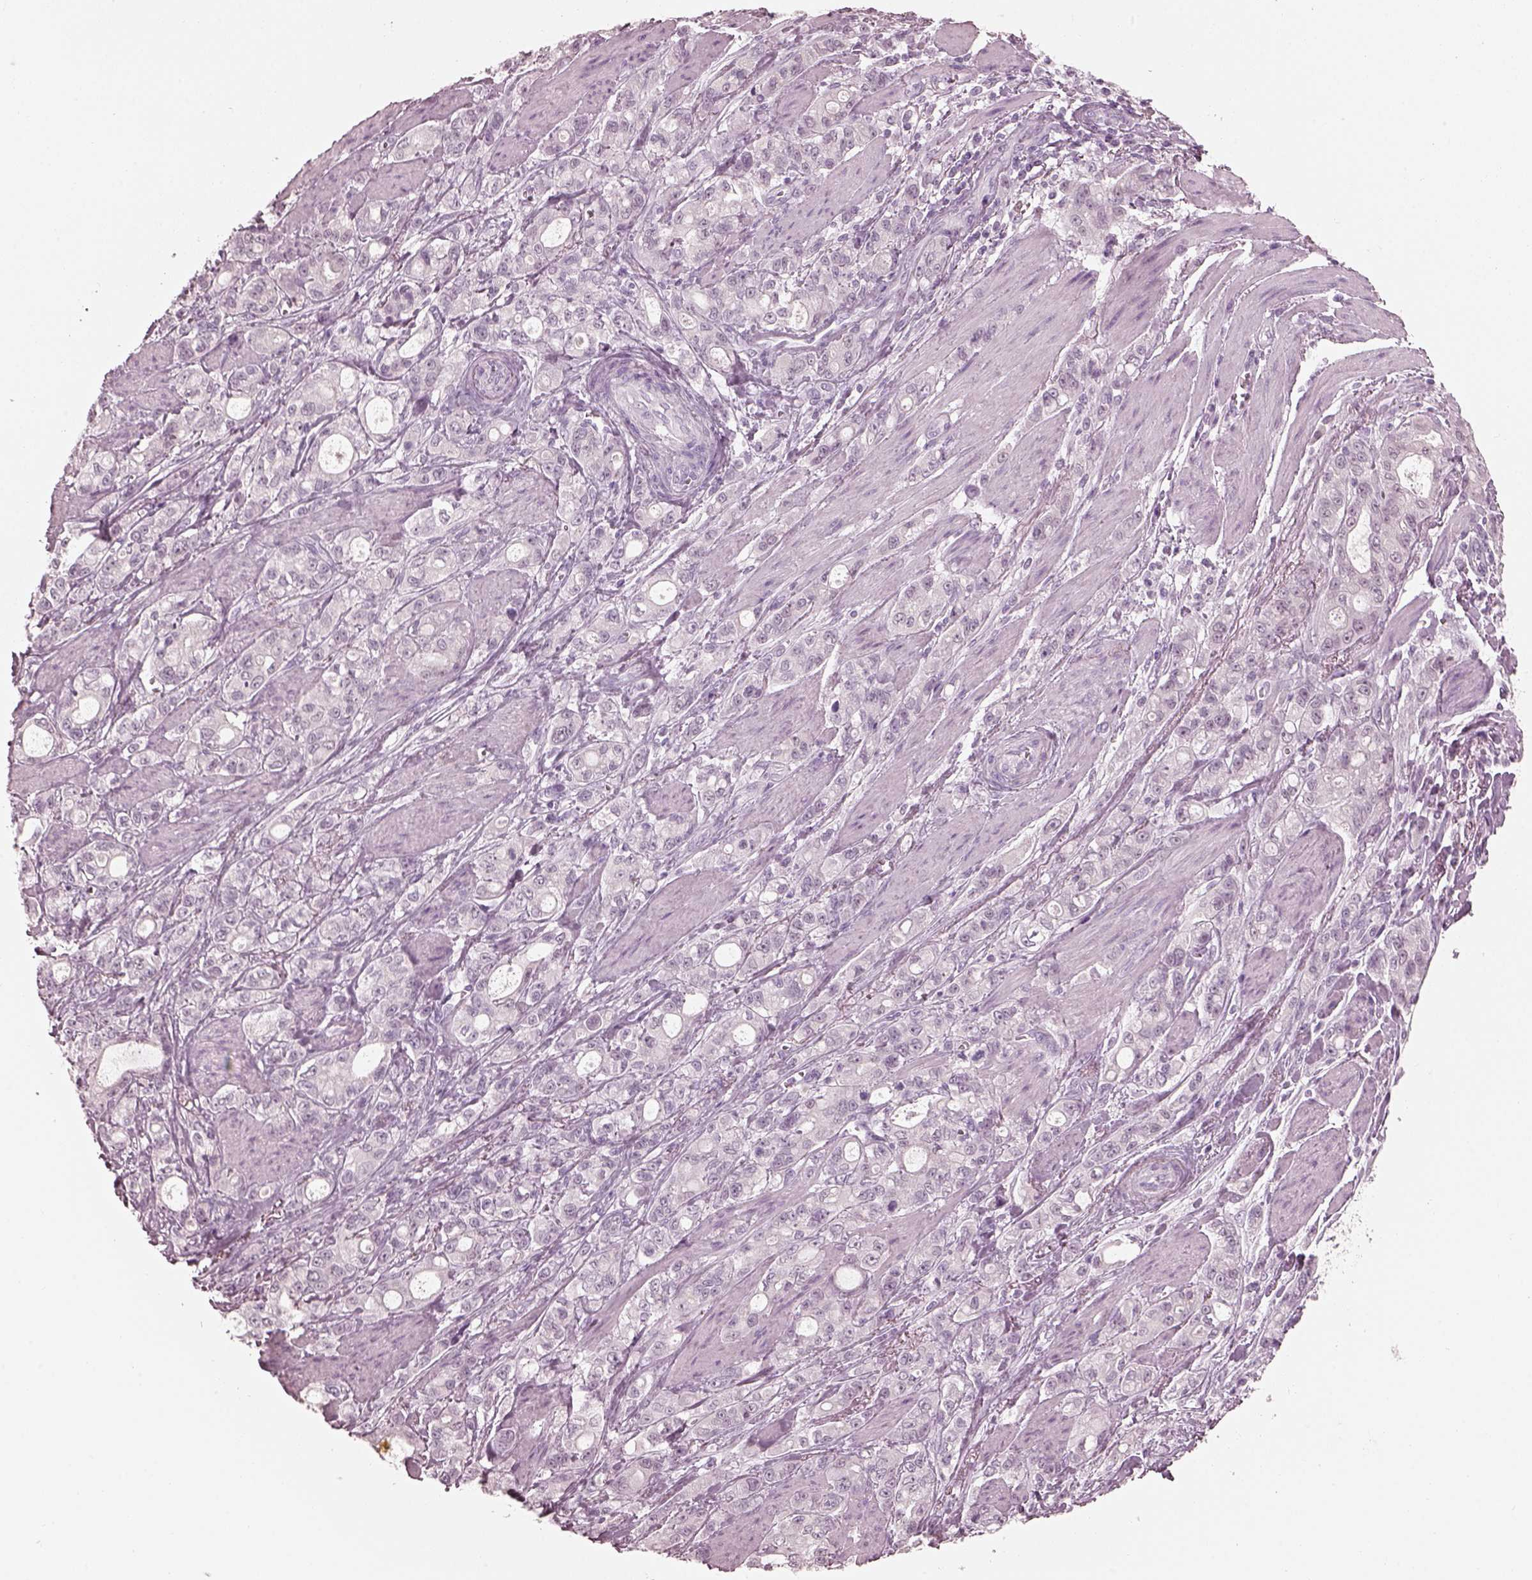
{"staining": {"intensity": "negative", "quantity": "none", "location": "none"}, "tissue": "stomach cancer", "cell_type": "Tumor cells", "image_type": "cancer", "snomed": [{"axis": "morphology", "description": "Adenocarcinoma, NOS"}, {"axis": "topography", "description": "Stomach"}], "caption": "The image exhibits no significant expression in tumor cells of stomach cancer. (DAB (3,3'-diaminobenzidine) immunohistochemistry (IHC), high magnification).", "gene": "C2orf81", "patient": {"sex": "male", "age": 63}}